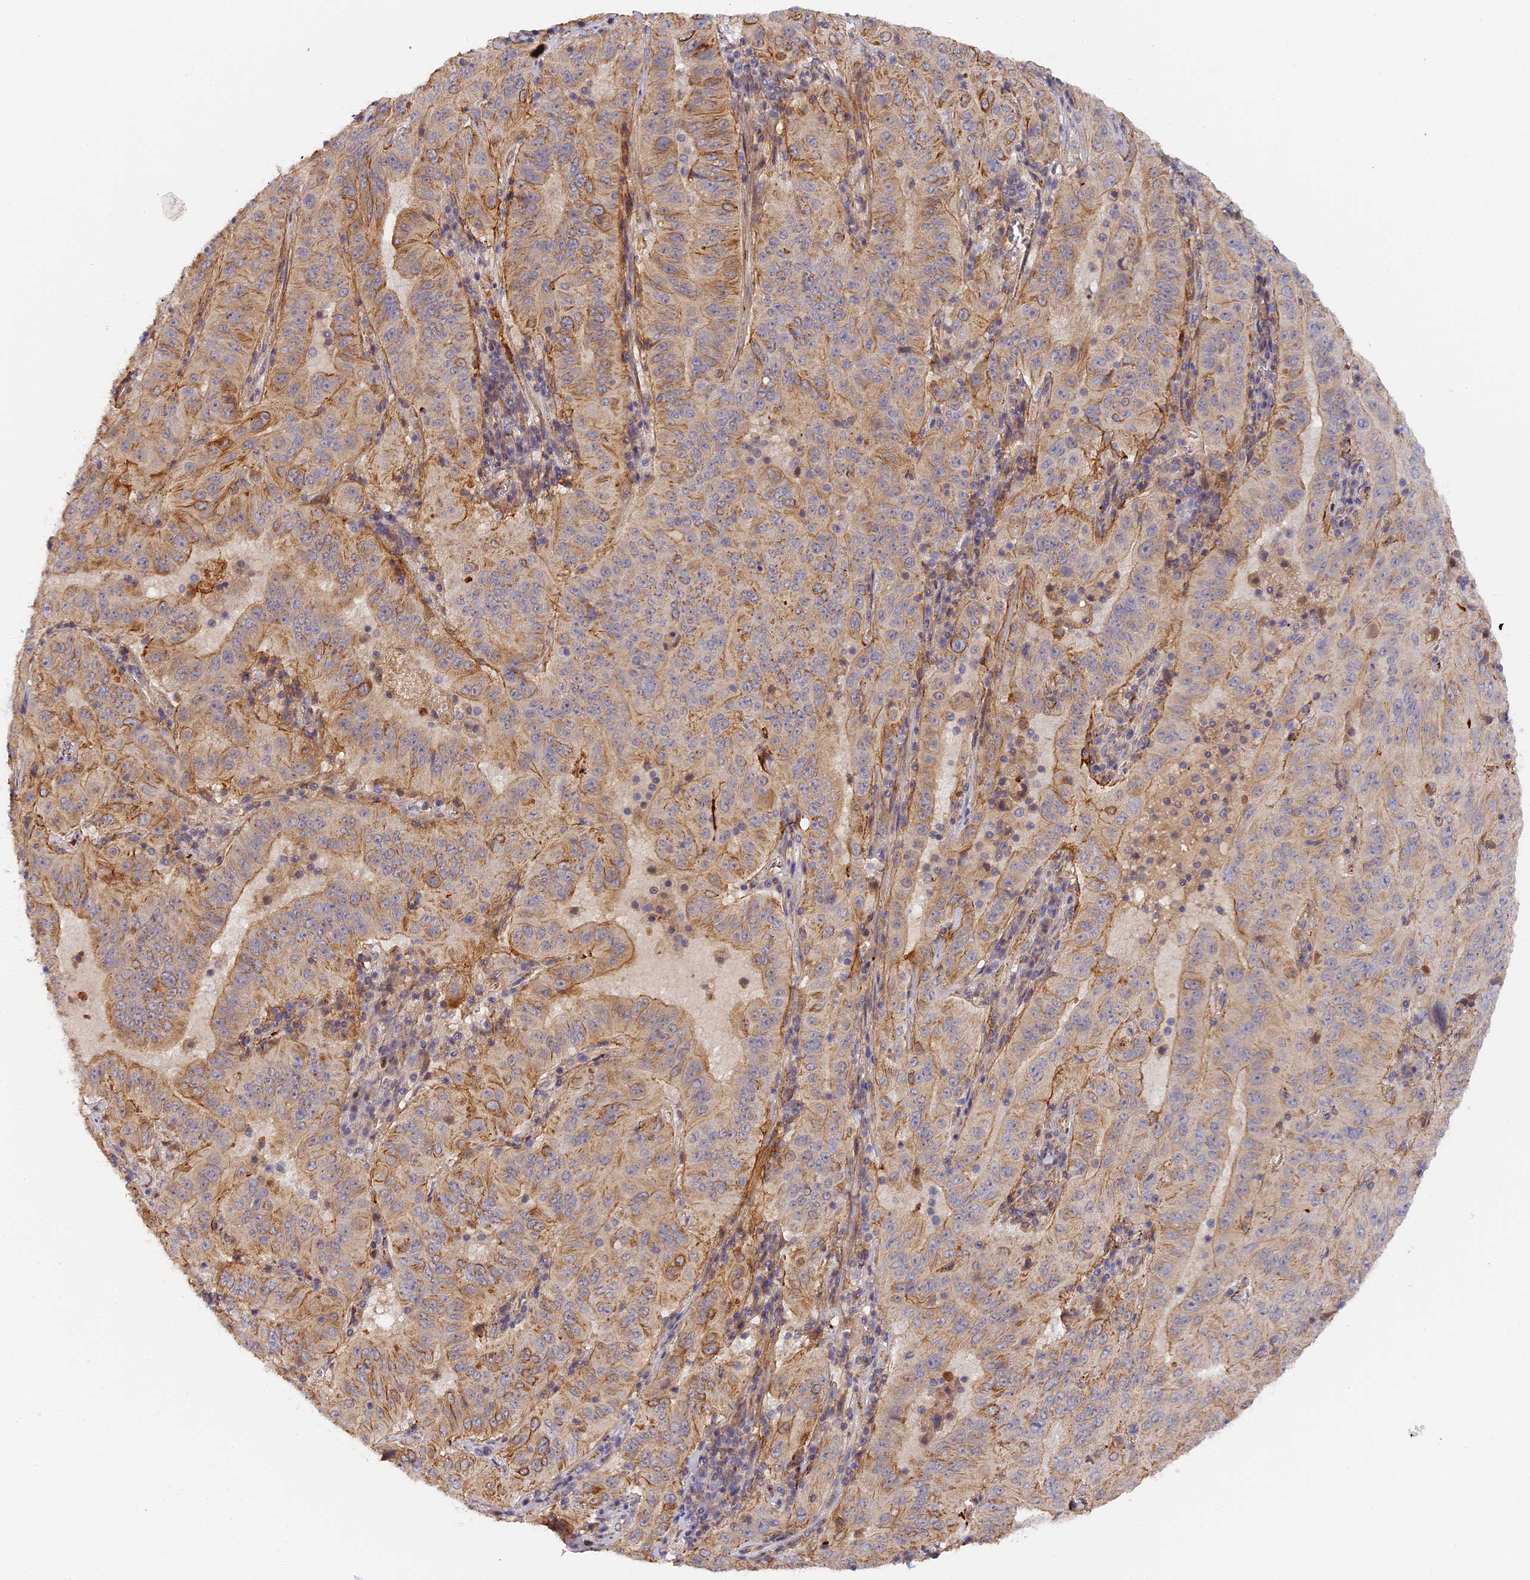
{"staining": {"intensity": "weak", "quantity": "25%-75%", "location": "cytoplasmic/membranous"}, "tissue": "pancreatic cancer", "cell_type": "Tumor cells", "image_type": "cancer", "snomed": [{"axis": "morphology", "description": "Adenocarcinoma, NOS"}, {"axis": "topography", "description": "Pancreas"}], "caption": "This is a photomicrograph of immunohistochemistry (IHC) staining of pancreatic cancer, which shows weak staining in the cytoplasmic/membranous of tumor cells.", "gene": "MISP3", "patient": {"sex": "male", "age": 63}}